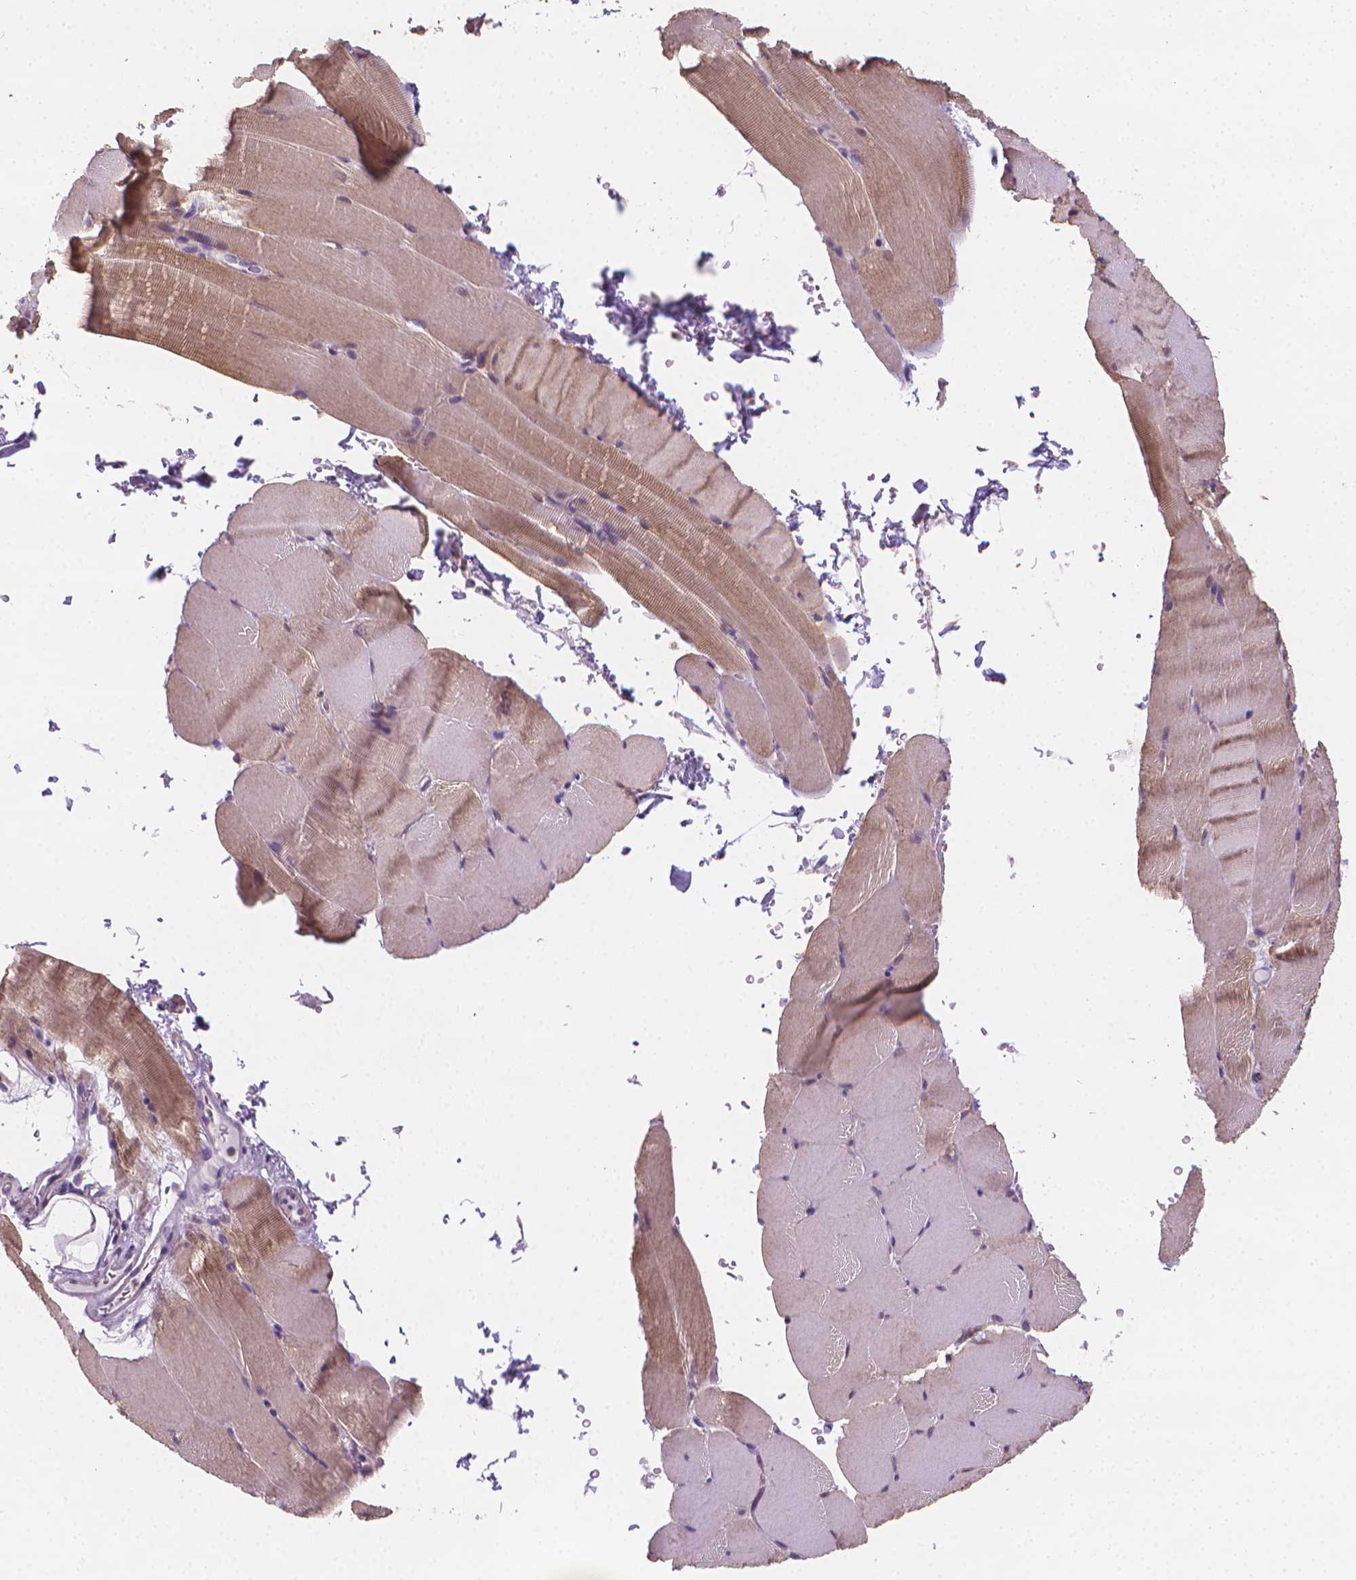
{"staining": {"intensity": "moderate", "quantity": "<25%", "location": "cytoplasmic/membranous"}, "tissue": "skeletal muscle", "cell_type": "Myocytes", "image_type": "normal", "snomed": [{"axis": "morphology", "description": "Normal tissue, NOS"}, {"axis": "topography", "description": "Skeletal muscle"}], "caption": "Human skeletal muscle stained for a protein (brown) exhibits moderate cytoplasmic/membranous positive expression in approximately <25% of myocytes.", "gene": "CATIP", "patient": {"sex": "female", "age": 37}}